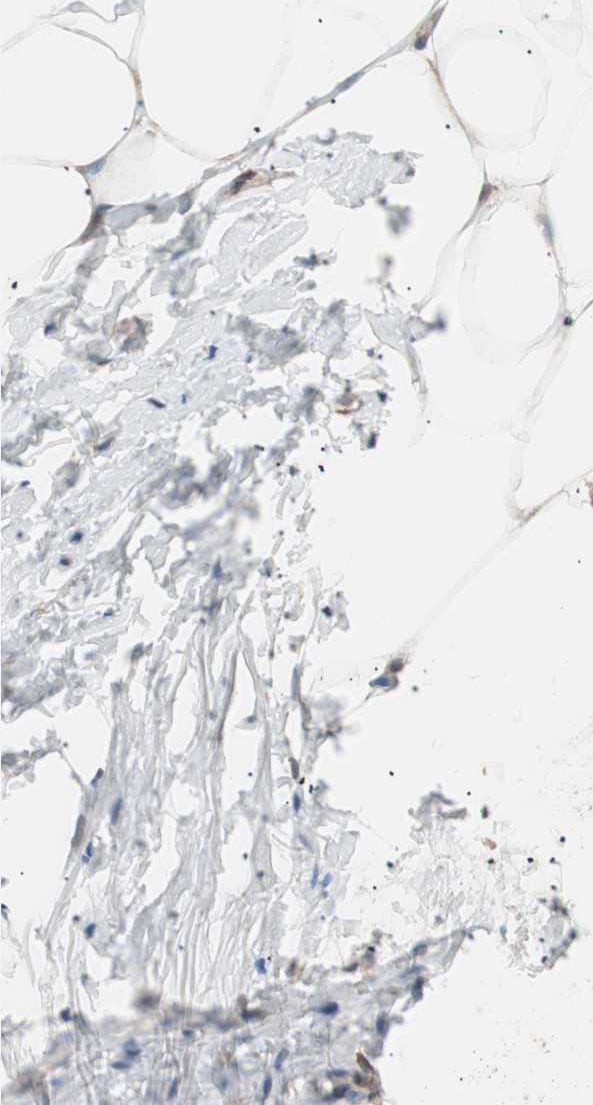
{"staining": {"intensity": "weak", "quantity": "25%-75%", "location": "cytoplasmic/membranous"}, "tissue": "adipose tissue", "cell_type": "Adipocytes", "image_type": "normal", "snomed": [{"axis": "morphology", "description": "Normal tissue, NOS"}, {"axis": "topography", "description": "Breast"}, {"axis": "topography", "description": "Adipose tissue"}], "caption": "Benign adipose tissue exhibits weak cytoplasmic/membranous positivity in approximately 25%-75% of adipocytes, visualized by immunohistochemistry. The staining is performed using DAB brown chromogen to label protein expression. The nuclei are counter-stained blue using hematoxylin.", "gene": "SMG1", "patient": {"sex": "female", "age": 25}}